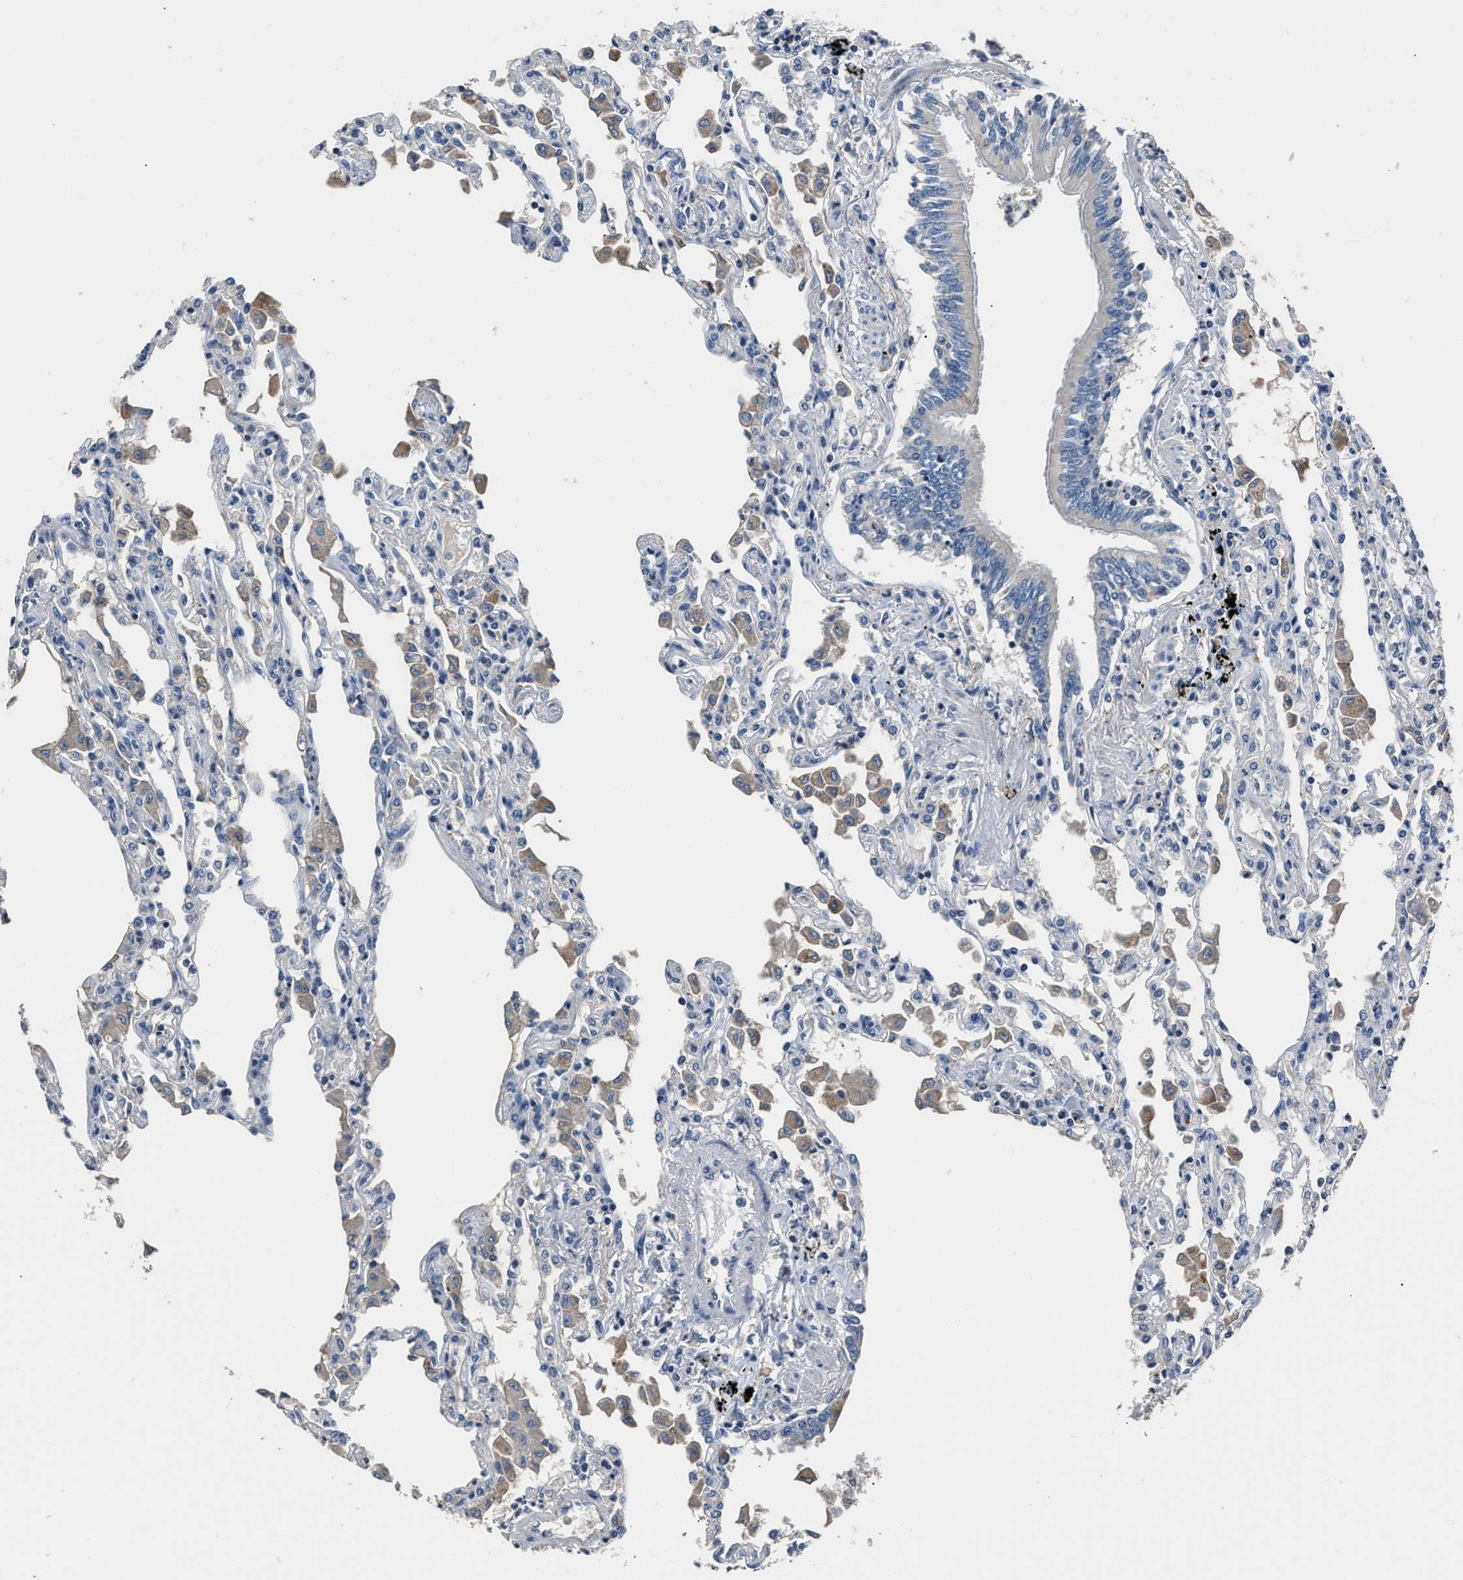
{"staining": {"intensity": "negative", "quantity": "none", "location": "none"}, "tissue": "lung", "cell_type": "Alveolar cells", "image_type": "normal", "snomed": [{"axis": "morphology", "description": "Normal tissue, NOS"}, {"axis": "topography", "description": "Bronchus"}, {"axis": "topography", "description": "Lung"}], "caption": "This micrograph is of benign lung stained with immunohistochemistry (IHC) to label a protein in brown with the nuclei are counter-stained blue. There is no staining in alveolar cells.", "gene": "DNAJC24", "patient": {"sex": "female", "age": 49}}